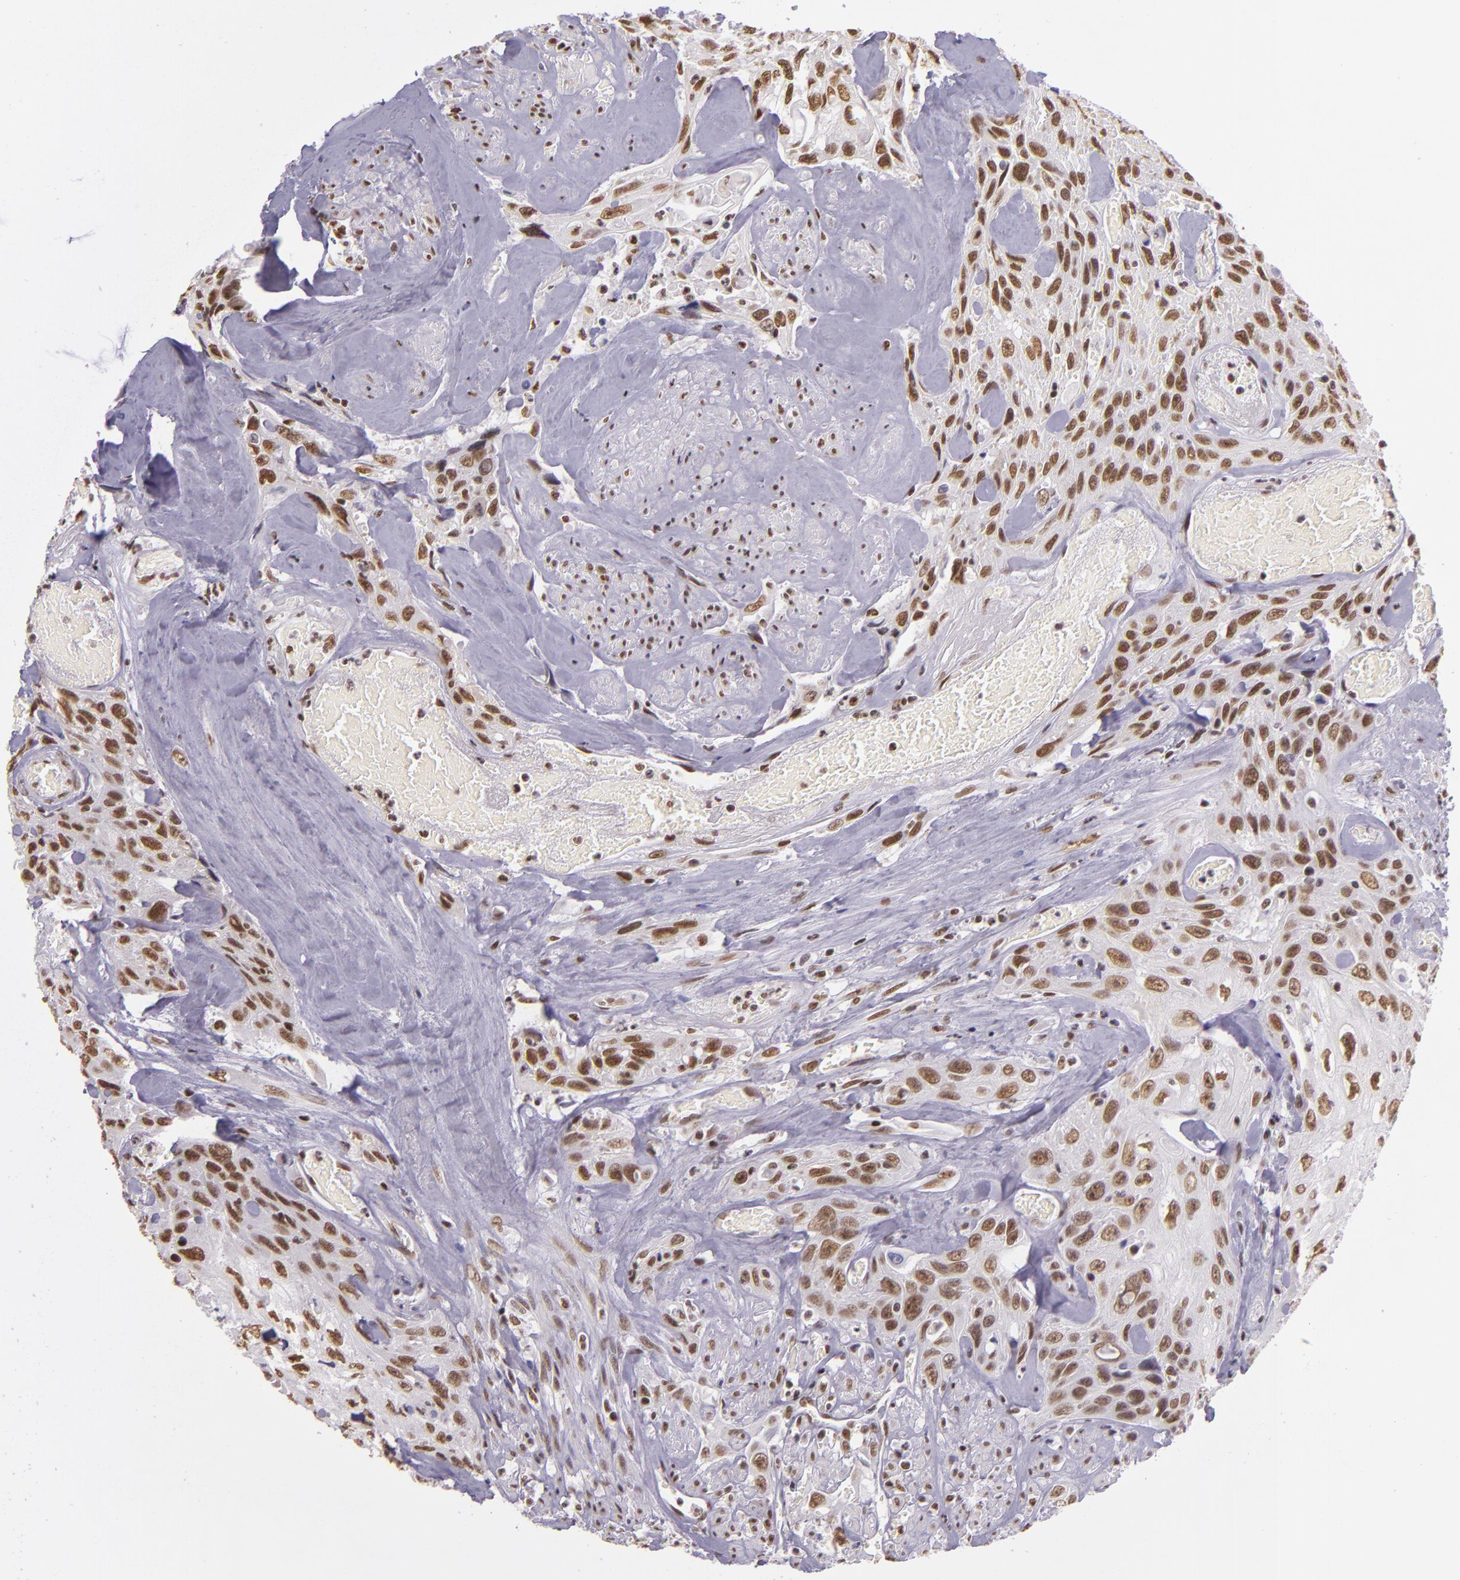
{"staining": {"intensity": "moderate", "quantity": ">75%", "location": "nuclear"}, "tissue": "urothelial cancer", "cell_type": "Tumor cells", "image_type": "cancer", "snomed": [{"axis": "morphology", "description": "Urothelial carcinoma, High grade"}, {"axis": "topography", "description": "Urinary bladder"}], "caption": "Immunohistochemical staining of human high-grade urothelial carcinoma shows medium levels of moderate nuclear protein staining in about >75% of tumor cells. (DAB IHC, brown staining for protein, blue staining for nuclei).", "gene": "USF1", "patient": {"sex": "female", "age": 84}}